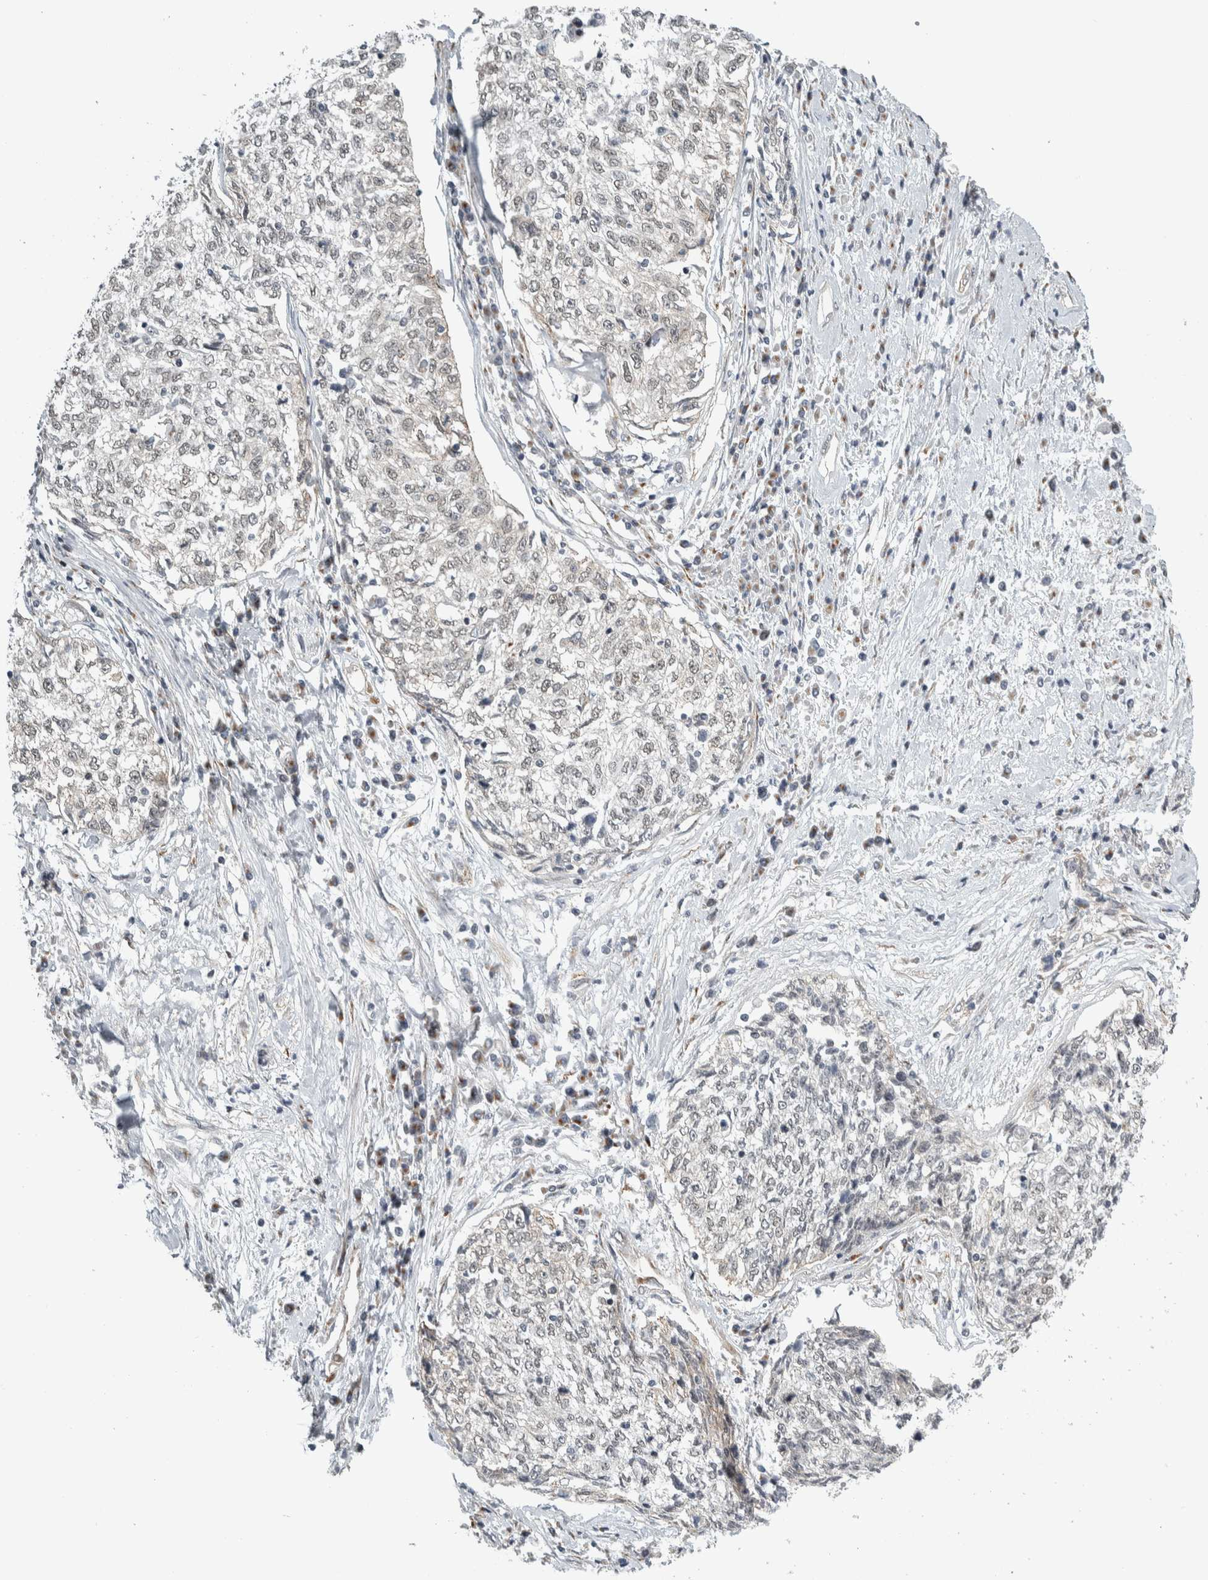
{"staining": {"intensity": "negative", "quantity": "none", "location": "none"}, "tissue": "cervical cancer", "cell_type": "Tumor cells", "image_type": "cancer", "snomed": [{"axis": "morphology", "description": "Squamous cell carcinoma, NOS"}, {"axis": "topography", "description": "Cervix"}], "caption": "This is an immunohistochemistry photomicrograph of cervical squamous cell carcinoma. There is no staining in tumor cells.", "gene": "ZMYND8", "patient": {"sex": "female", "age": 57}}